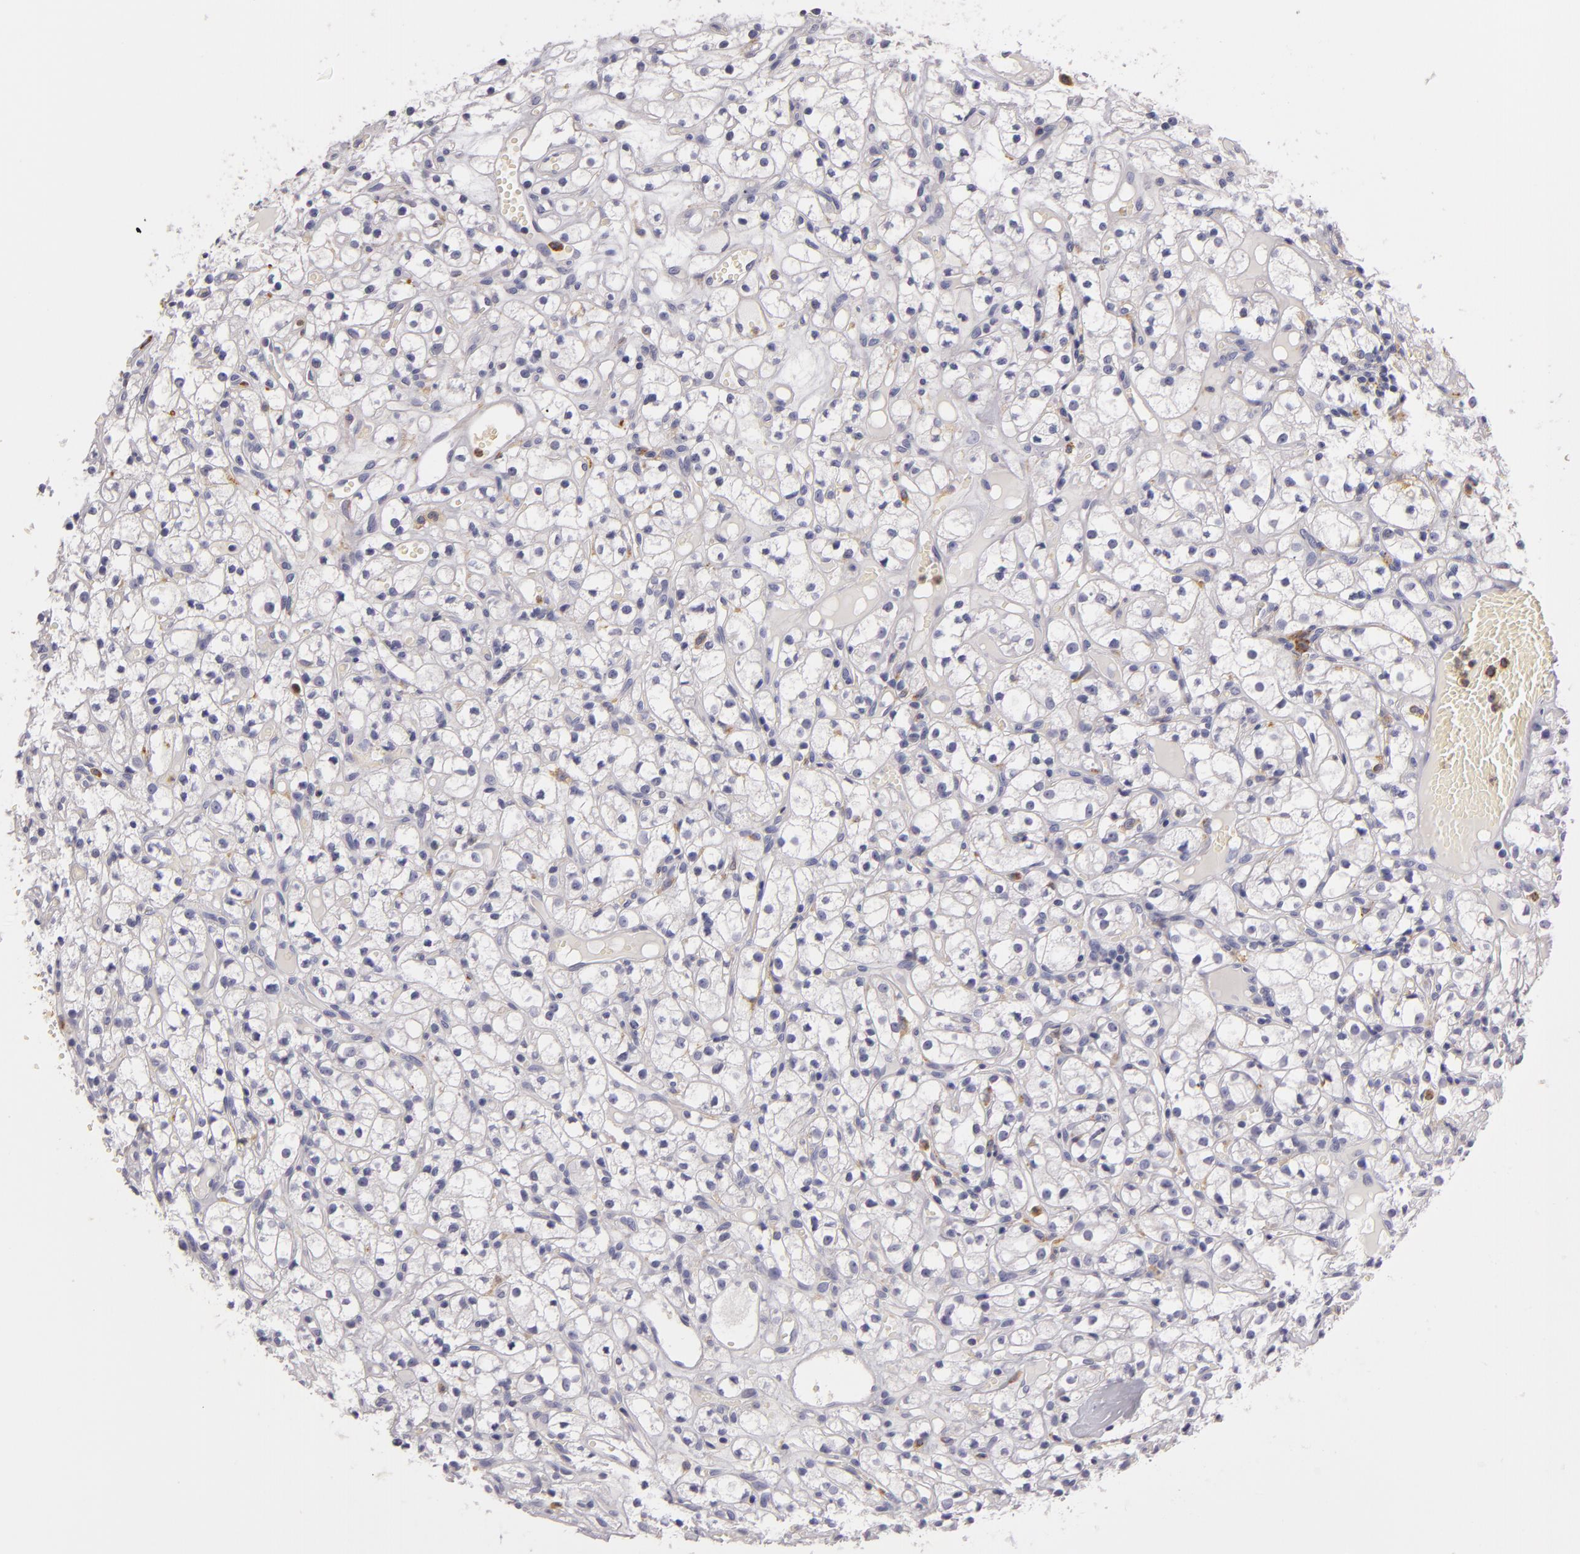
{"staining": {"intensity": "negative", "quantity": "none", "location": "none"}, "tissue": "renal cancer", "cell_type": "Tumor cells", "image_type": "cancer", "snomed": [{"axis": "morphology", "description": "Adenocarcinoma, NOS"}, {"axis": "topography", "description": "Kidney"}], "caption": "High power microscopy histopathology image of an IHC photomicrograph of renal cancer (adenocarcinoma), revealing no significant staining in tumor cells.", "gene": "TLR8", "patient": {"sex": "male", "age": 61}}